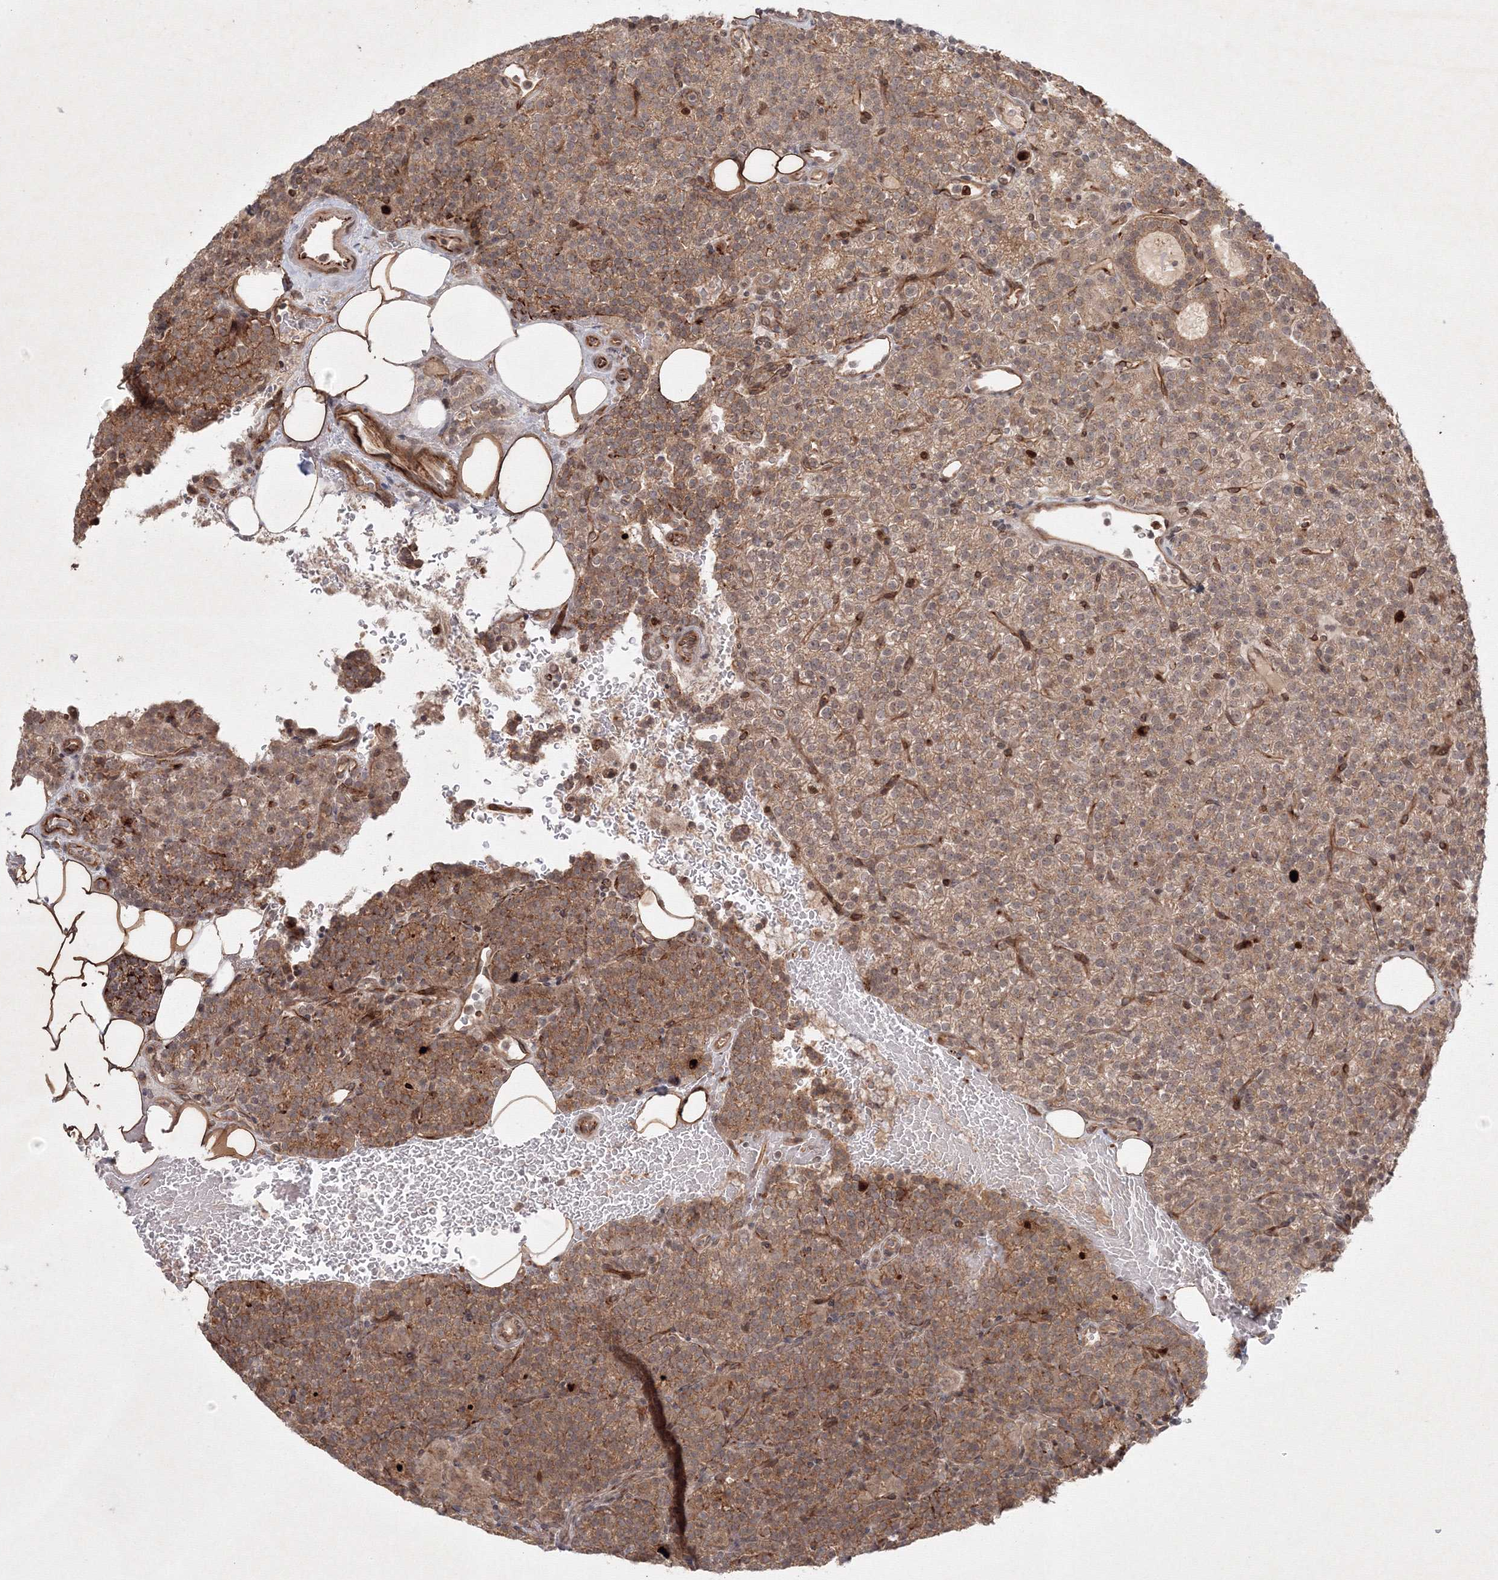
{"staining": {"intensity": "moderate", "quantity": ">75%", "location": "cytoplasmic/membranous"}, "tissue": "parathyroid gland", "cell_type": "Glandular cells", "image_type": "normal", "snomed": [{"axis": "morphology", "description": "Normal tissue, NOS"}, {"axis": "topography", "description": "Parathyroid gland"}], "caption": "Immunohistochemistry (DAB) staining of unremarkable human parathyroid gland shows moderate cytoplasmic/membranous protein staining in about >75% of glandular cells.", "gene": "KIF20A", "patient": {"sex": "female", "age": 48}}